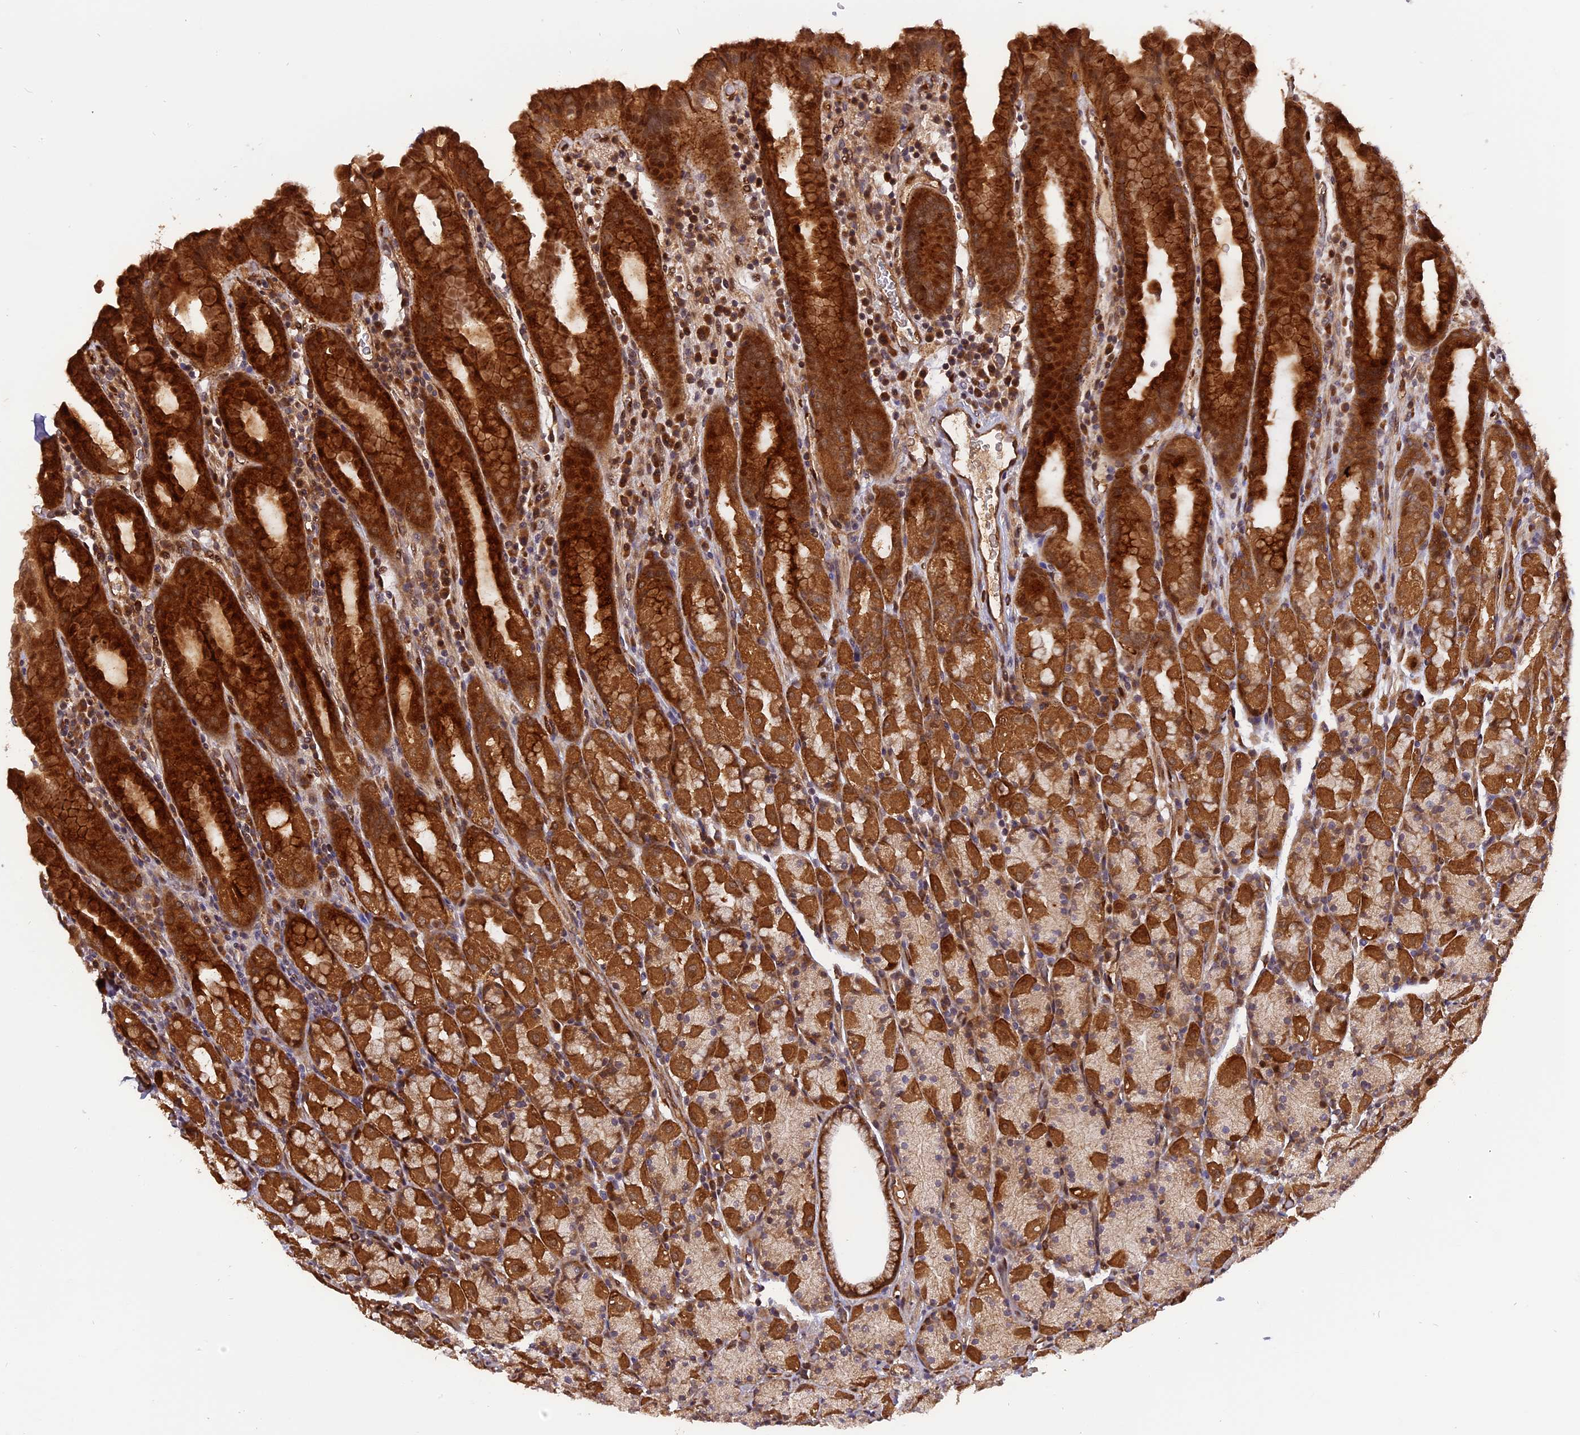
{"staining": {"intensity": "strong", "quantity": "25%-75%", "location": "cytoplasmic/membranous,nuclear"}, "tissue": "stomach", "cell_type": "Glandular cells", "image_type": "normal", "snomed": [{"axis": "morphology", "description": "Normal tissue, NOS"}, {"axis": "topography", "description": "Stomach, upper"}, {"axis": "topography", "description": "Stomach, lower"}, {"axis": "topography", "description": "Small intestine"}], "caption": "The image demonstrates immunohistochemical staining of normal stomach. There is strong cytoplasmic/membranous,nuclear positivity is appreciated in approximately 25%-75% of glandular cells.", "gene": "MICALL1", "patient": {"sex": "male", "age": 68}}